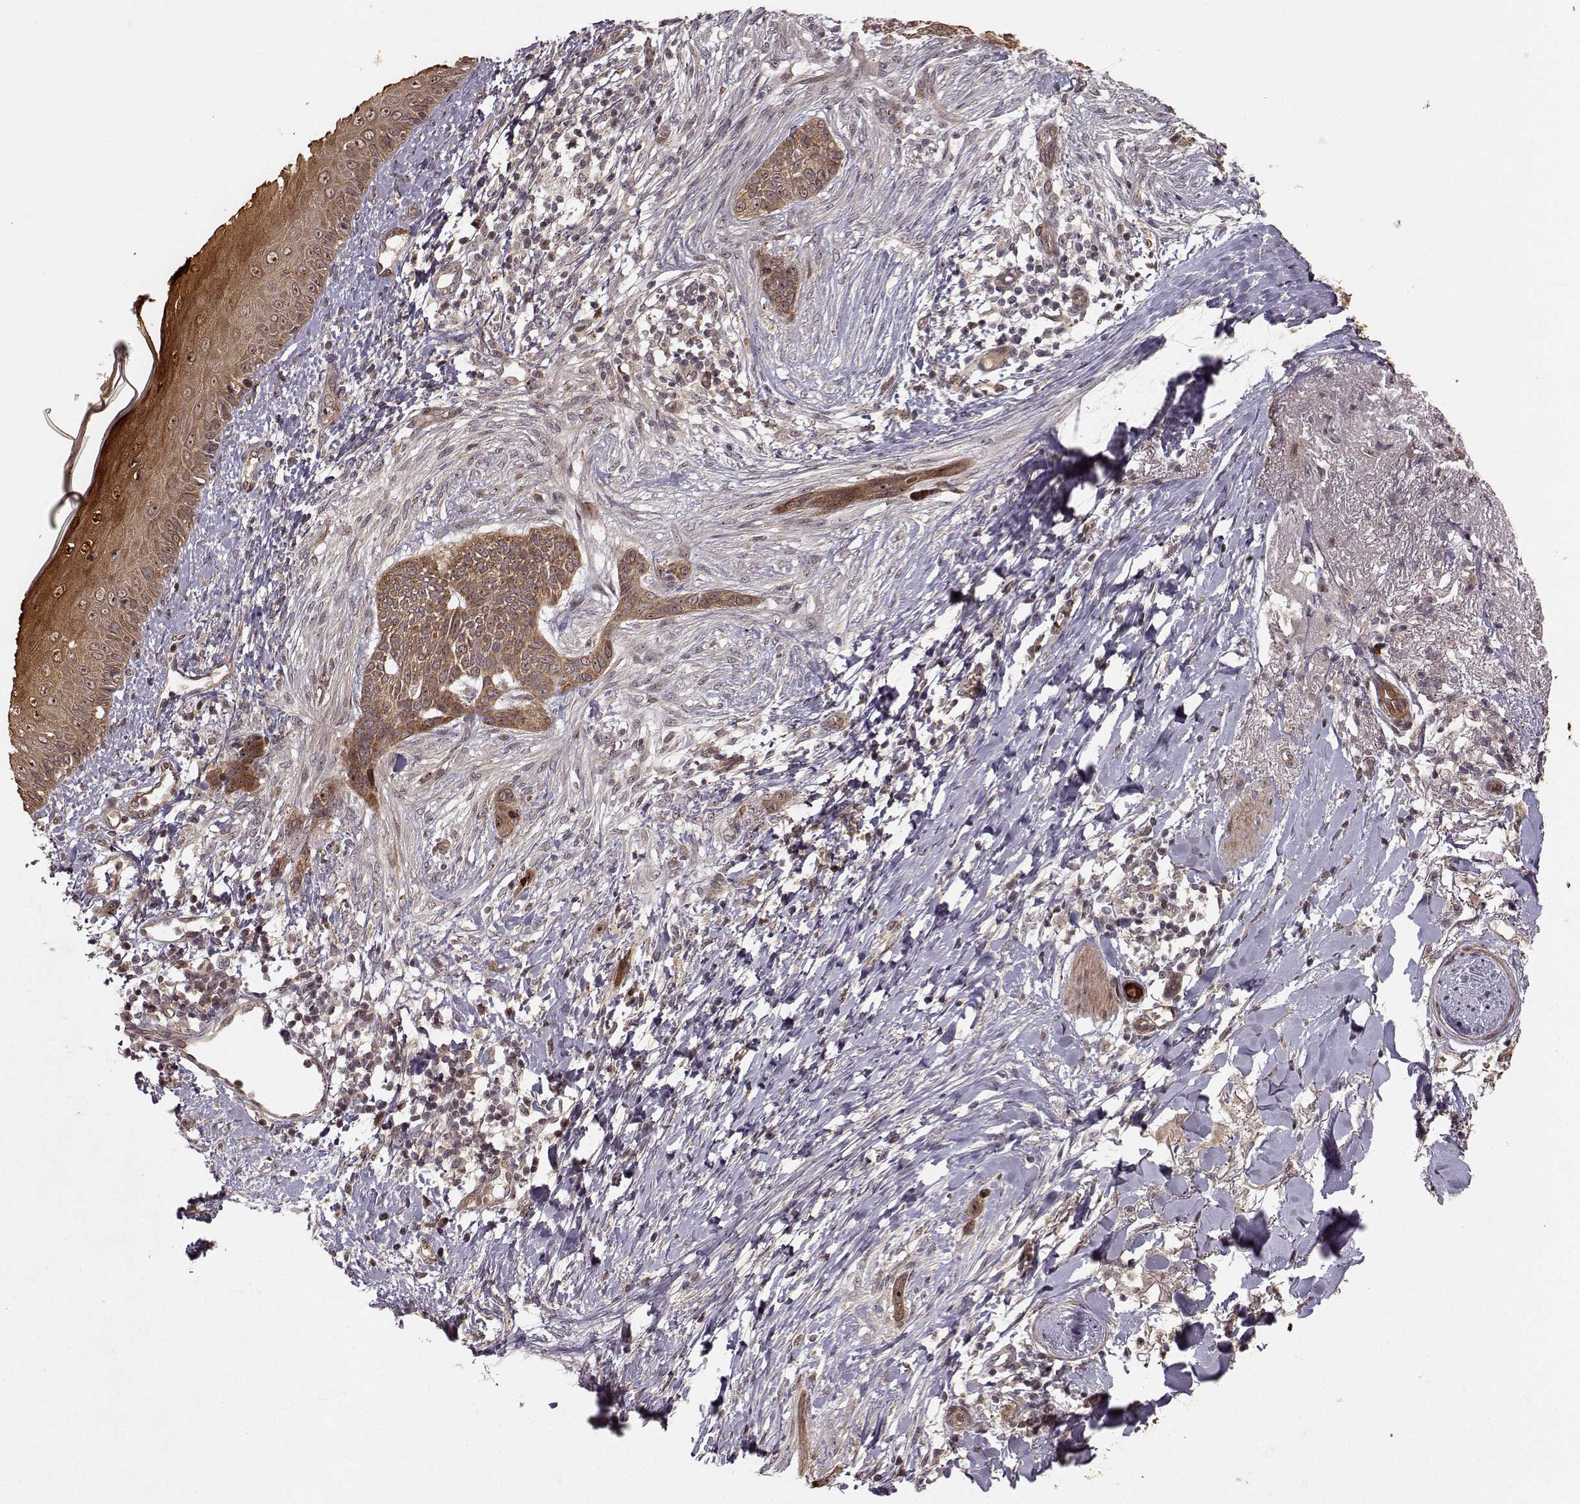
{"staining": {"intensity": "moderate", "quantity": ">75%", "location": "cytoplasmic/membranous"}, "tissue": "skin cancer", "cell_type": "Tumor cells", "image_type": "cancer", "snomed": [{"axis": "morphology", "description": "Normal tissue, NOS"}, {"axis": "morphology", "description": "Basal cell carcinoma"}, {"axis": "topography", "description": "Skin"}], "caption": "An immunohistochemistry image of neoplastic tissue is shown. Protein staining in brown highlights moderate cytoplasmic/membranous positivity in skin cancer within tumor cells.", "gene": "APC", "patient": {"sex": "male", "age": 84}}